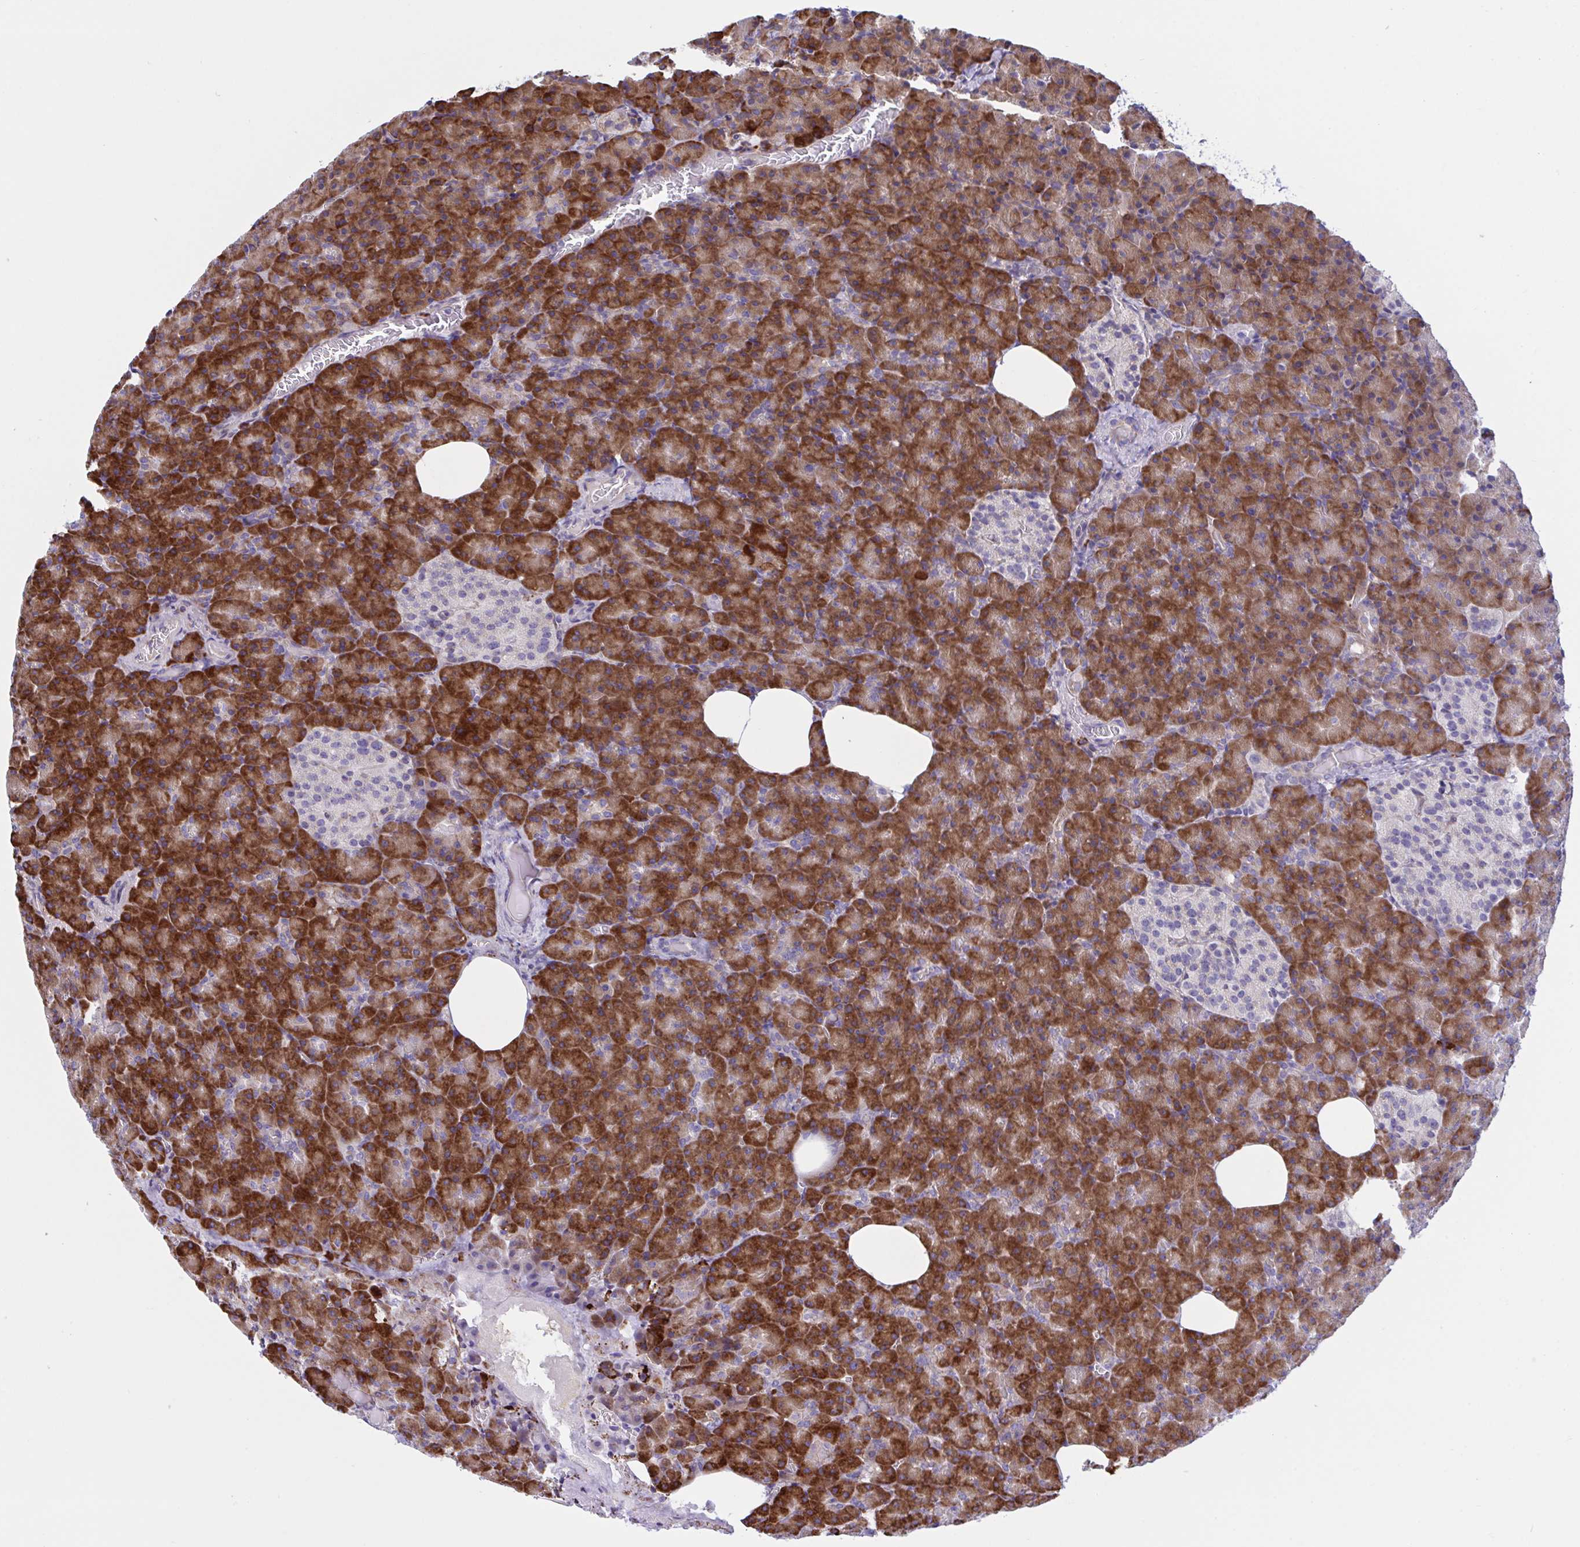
{"staining": {"intensity": "strong", "quantity": "25%-75%", "location": "cytoplasmic/membranous"}, "tissue": "pancreas", "cell_type": "Exocrine glandular cells", "image_type": "normal", "snomed": [{"axis": "morphology", "description": "Normal tissue, NOS"}, {"axis": "topography", "description": "Pancreas"}], "caption": "About 25%-75% of exocrine glandular cells in unremarkable pancreas demonstrate strong cytoplasmic/membranous protein positivity as visualized by brown immunohistochemical staining.", "gene": "PEAK3", "patient": {"sex": "female", "age": 74}}